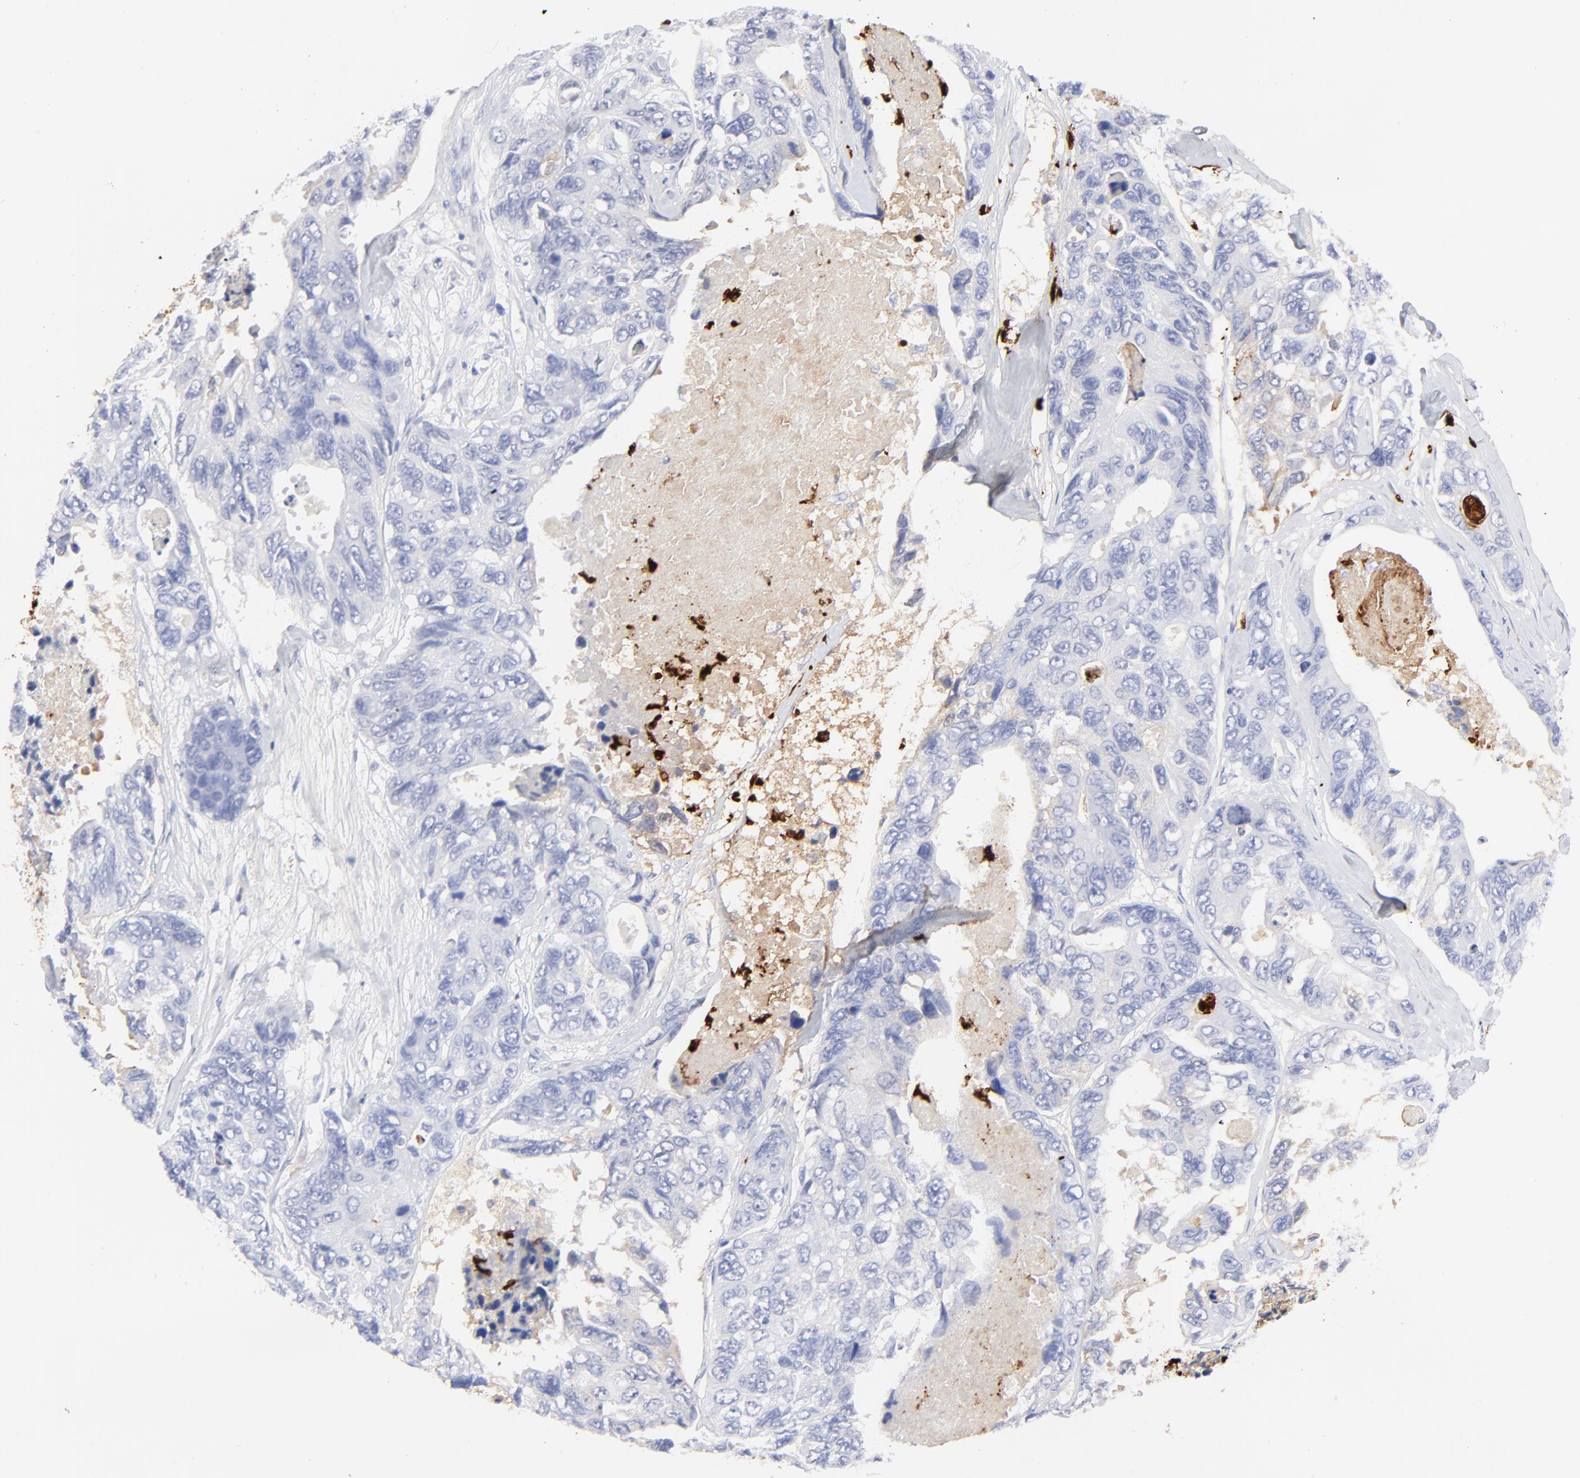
{"staining": {"intensity": "negative", "quantity": "none", "location": "none"}, "tissue": "colorectal cancer", "cell_type": "Tumor cells", "image_type": "cancer", "snomed": [{"axis": "morphology", "description": "Adenocarcinoma, NOS"}, {"axis": "topography", "description": "Colon"}], "caption": "Tumor cells are negative for brown protein staining in colorectal cancer (adenocarcinoma).", "gene": "S100A12", "patient": {"sex": "female", "age": 86}}